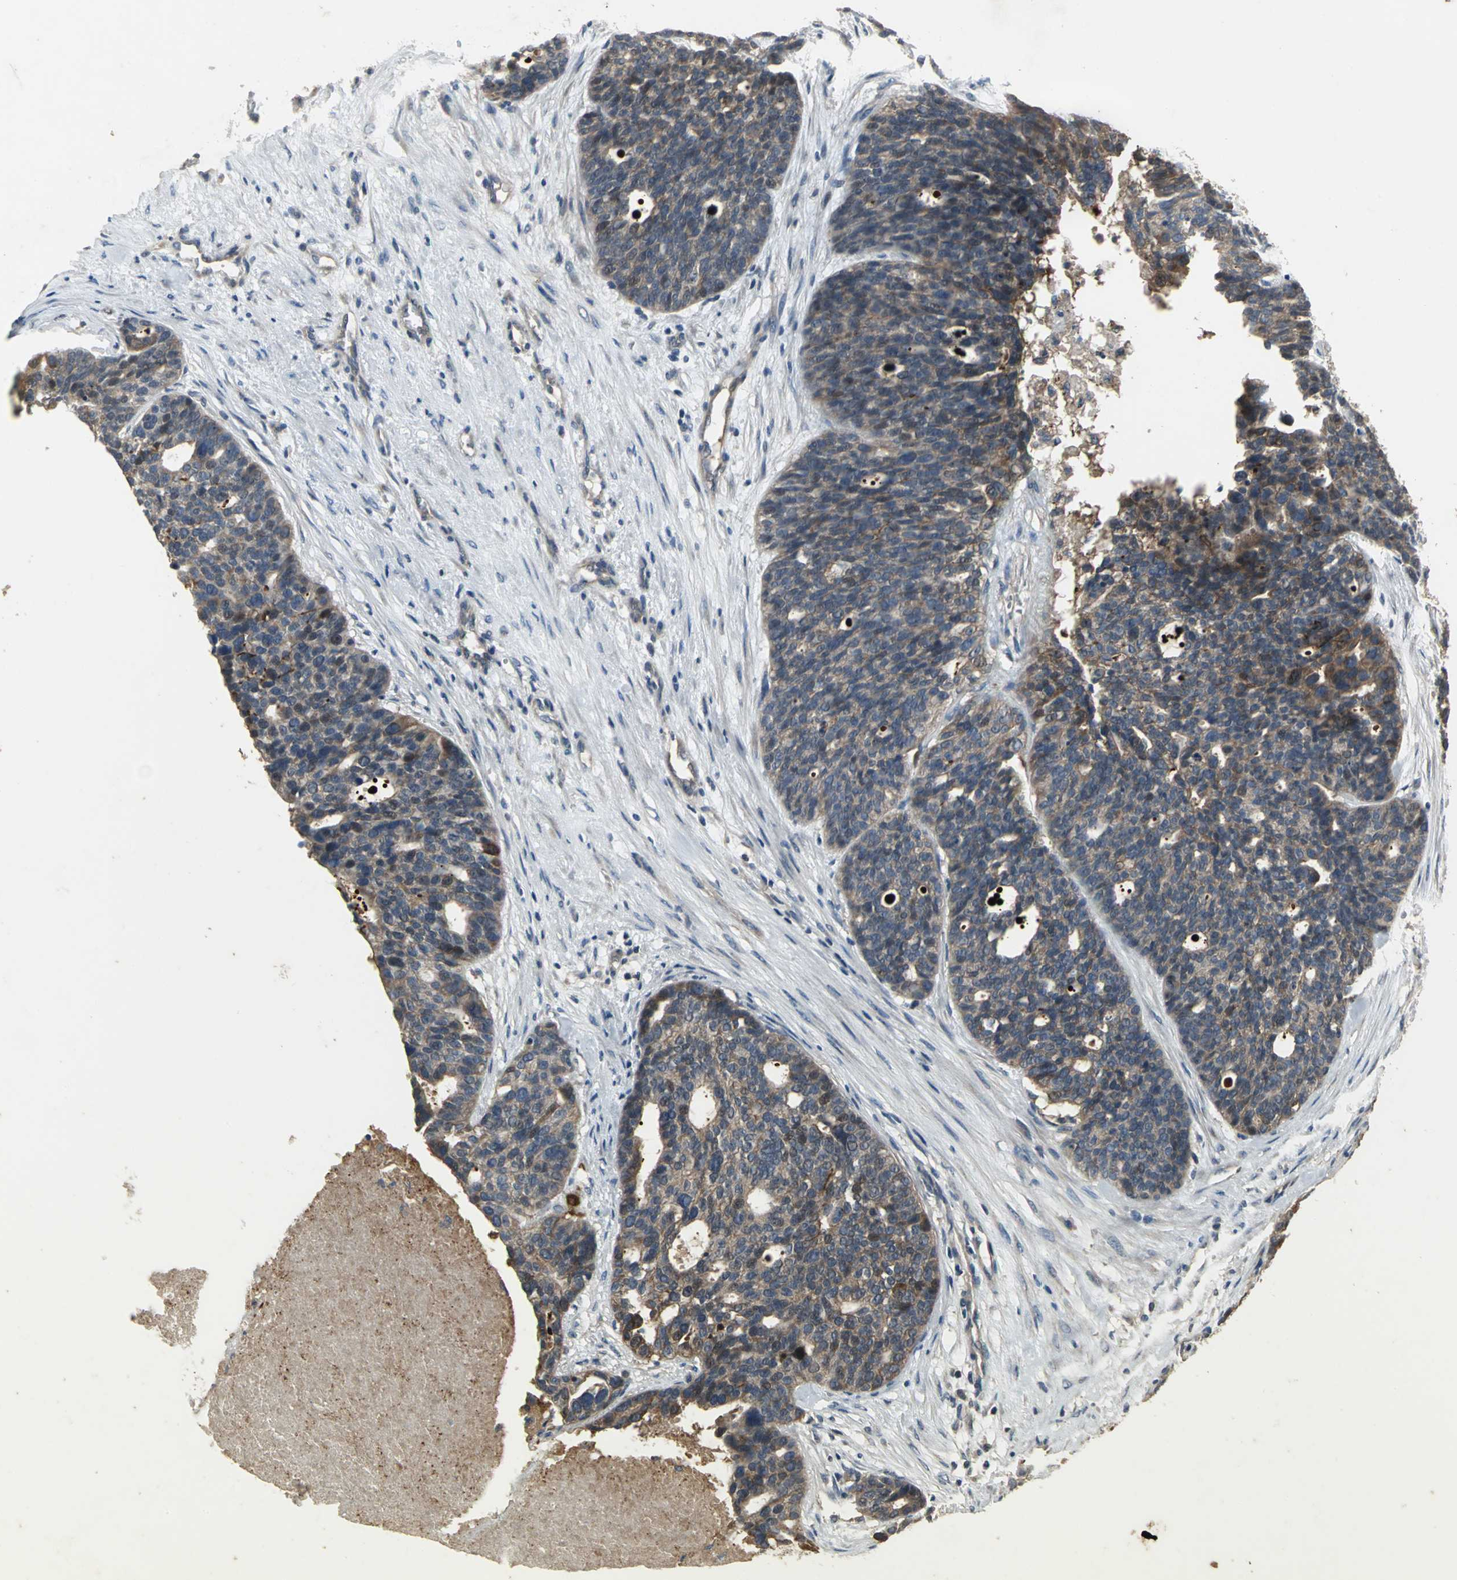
{"staining": {"intensity": "moderate", "quantity": ">75%", "location": "cytoplasmic/membranous"}, "tissue": "ovarian cancer", "cell_type": "Tumor cells", "image_type": "cancer", "snomed": [{"axis": "morphology", "description": "Cystadenocarcinoma, serous, NOS"}, {"axis": "topography", "description": "Ovary"}], "caption": "Moderate cytoplasmic/membranous positivity for a protein is identified in approximately >75% of tumor cells of ovarian serous cystadenocarcinoma using IHC.", "gene": "MET", "patient": {"sex": "female", "age": 59}}